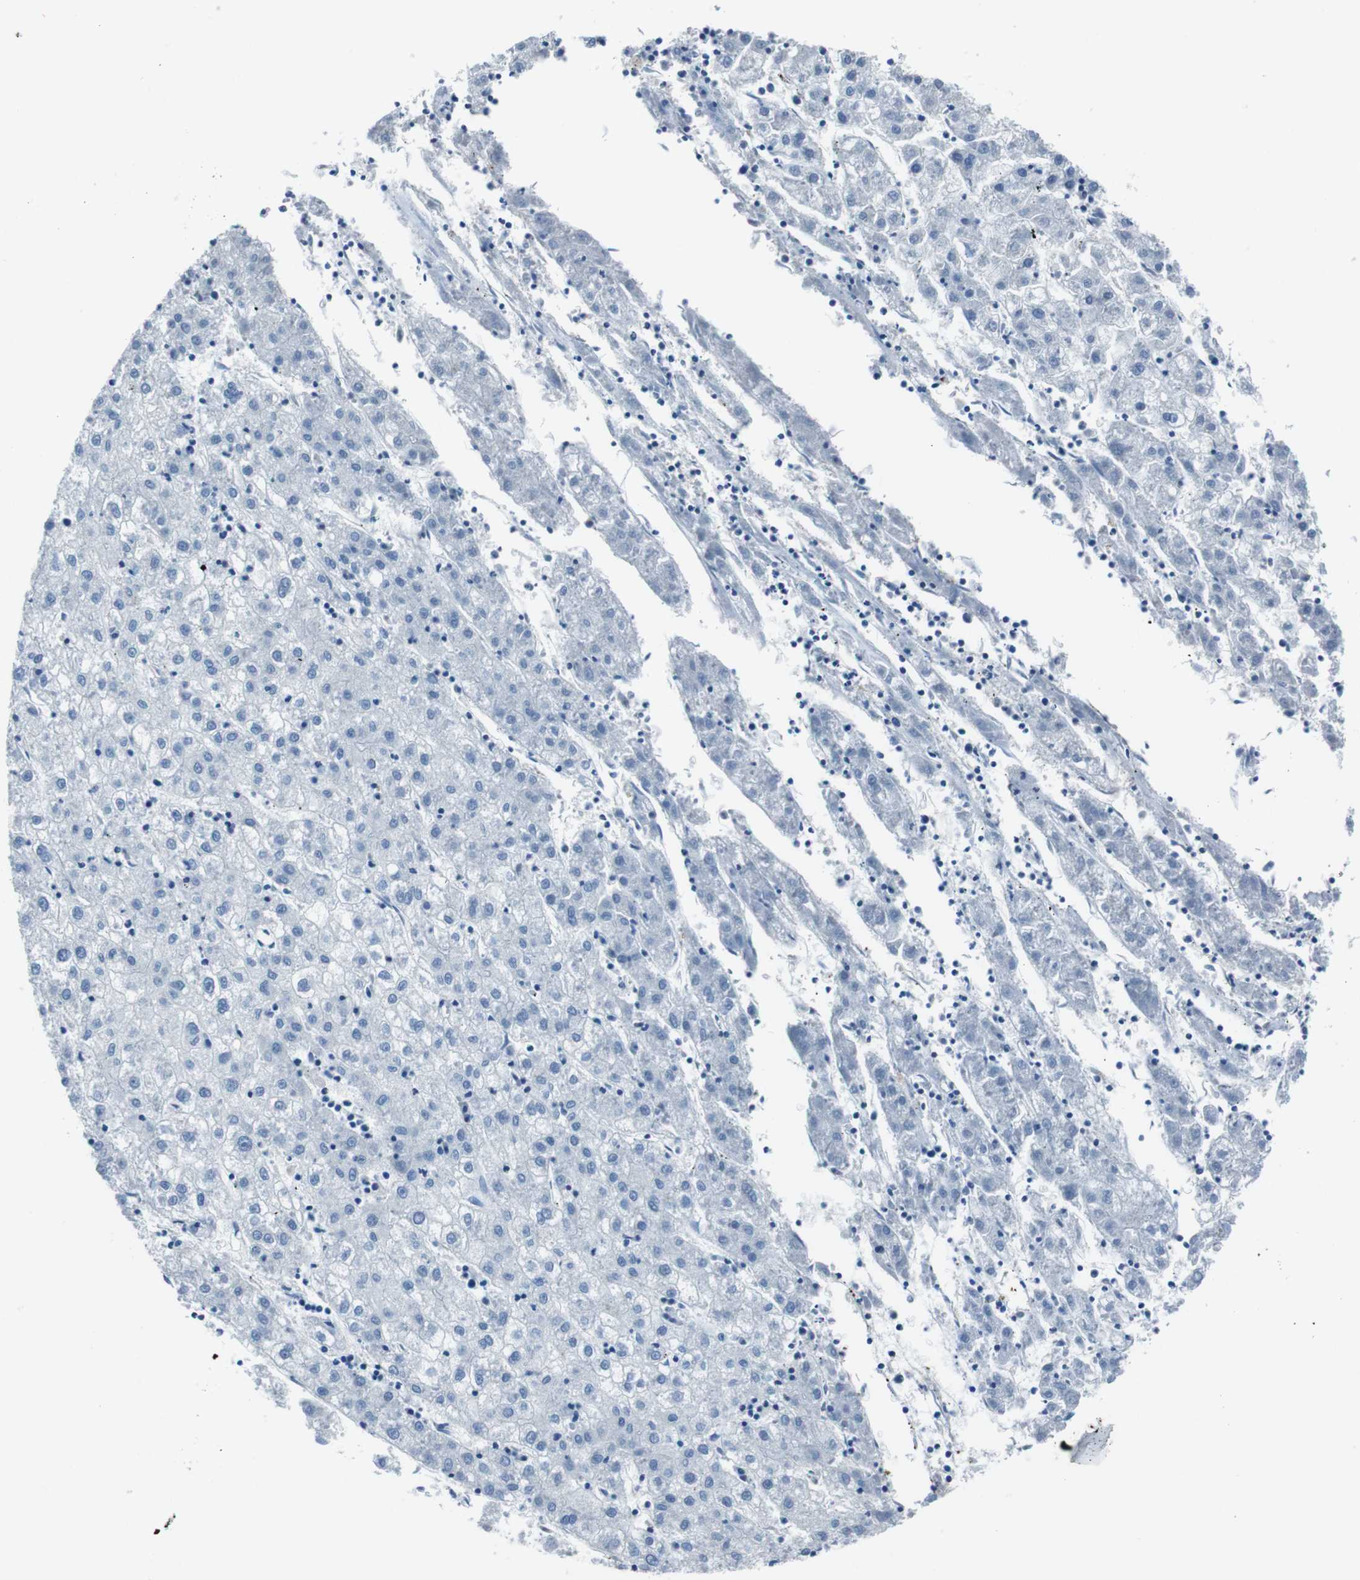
{"staining": {"intensity": "negative", "quantity": "none", "location": "none"}, "tissue": "liver cancer", "cell_type": "Tumor cells", "image_type": "cancer", "snomed": [{"axis": "morphology", "description": "Carcinoma, Hepatocellular, NOS"}, {"axis": "topography", "description": "Liver"}], "caption": "An immunohistochemistry (IHC) image of liver cancer (hepatocellular carcinoma) is shown. There is no staining in tumor cells of liver cancer (hepatocellular carcinoma).", "gene": "TULP3", "patient": {"sex": "male", "age": 72}}